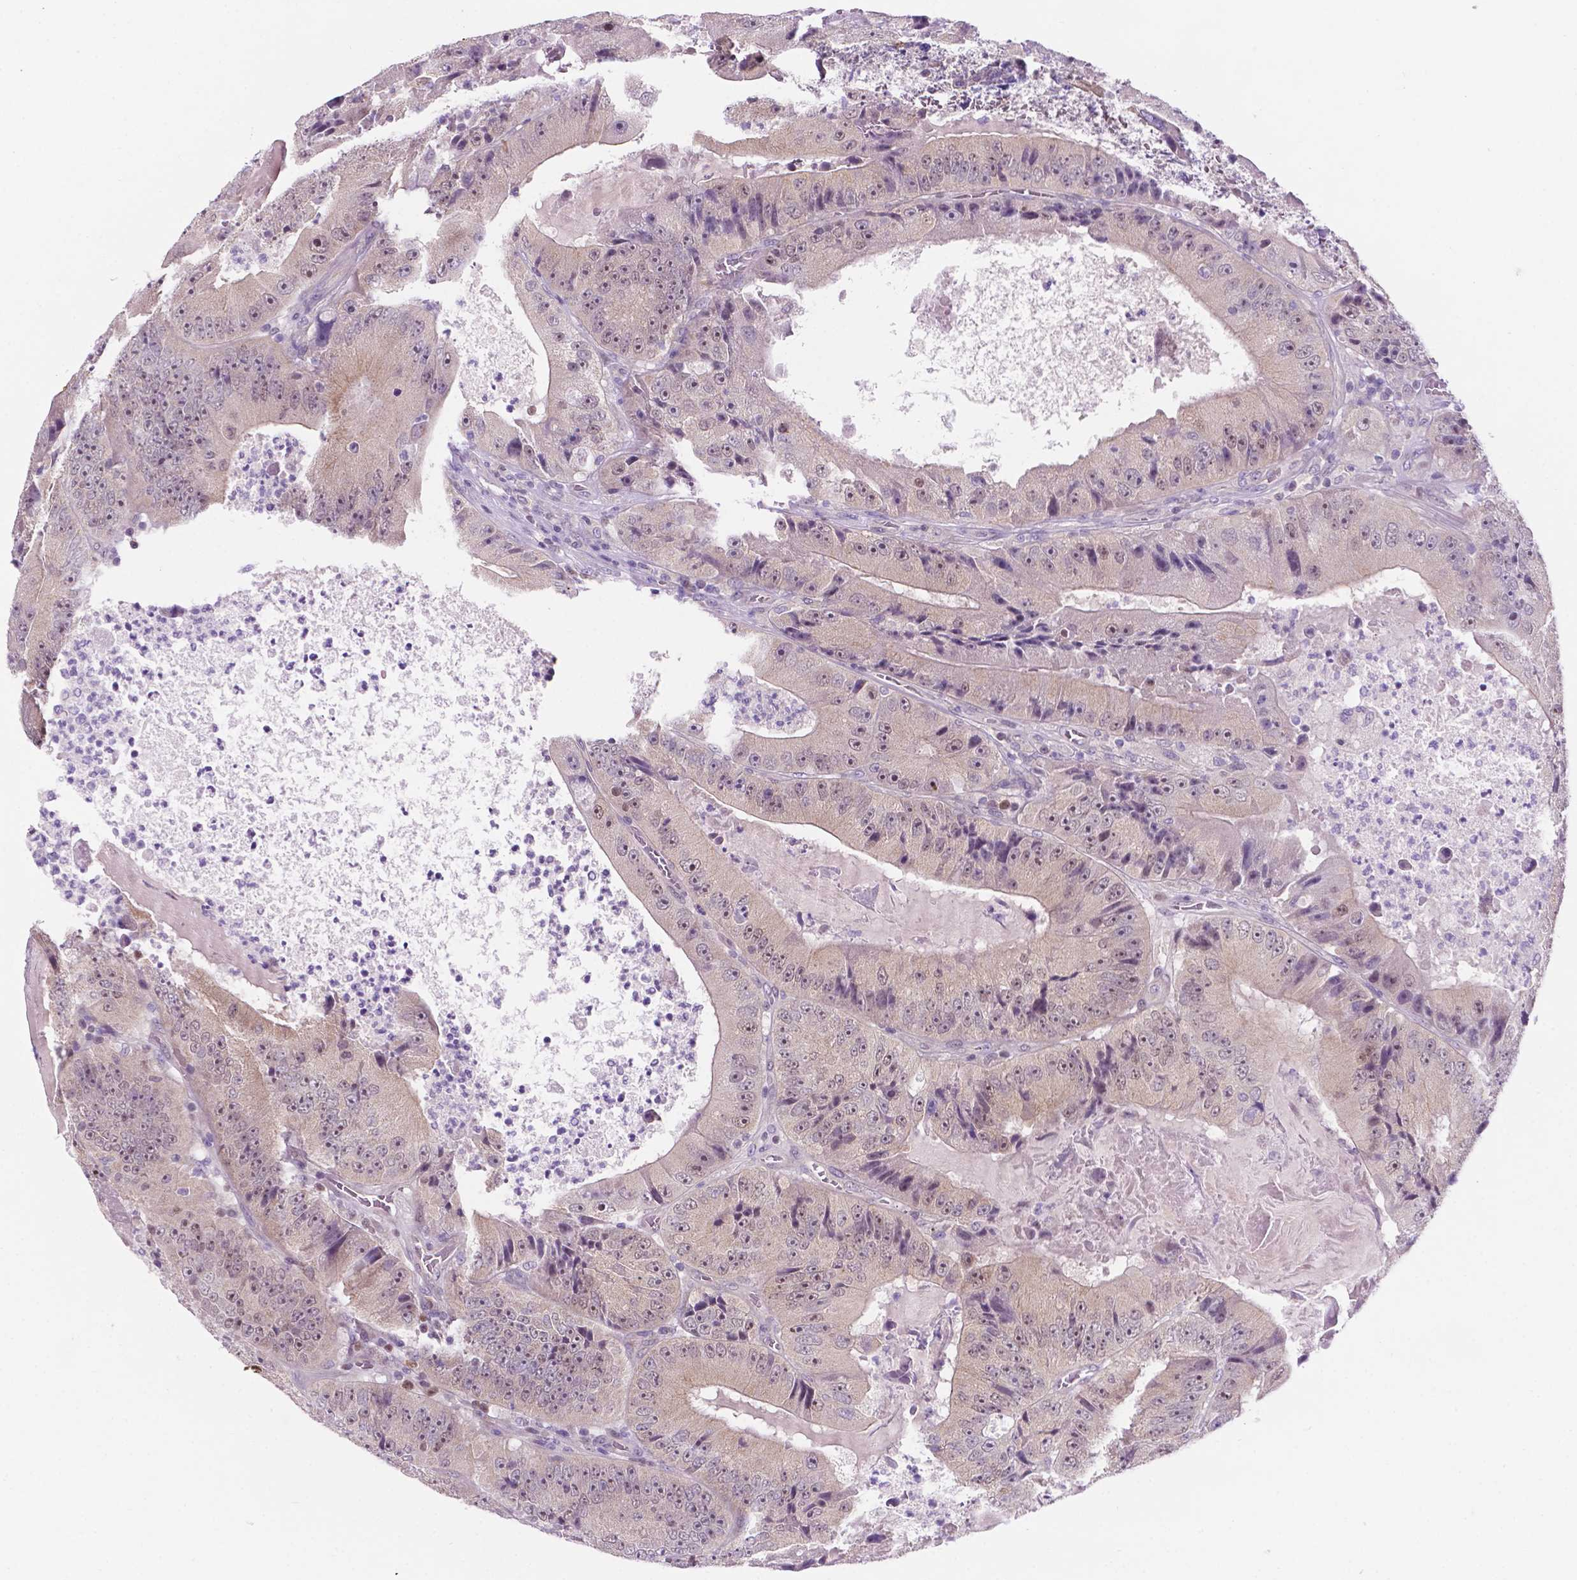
{"staining": {"intensity": "weak", "quantity": ">75%", "location": "nuclear"}, "tissue": "colorectal cancer", "cell_type": "Tumor cells", "image_type": "cancer", "snomed": [{"axis": "morphology", "description": "Adenocarcinoma, NOS"}, {"axis": "topography", "description": "Colon"}], "caption": "An immunohistochemistry (IHC) photomicrograph of tumor tissue is shown. Protein staining in brown shows weak nuclear positivity in colorectal cancer within tumor cells.", "gene": "FAM50B", "patient": {"sex": "female", "age": 86}}